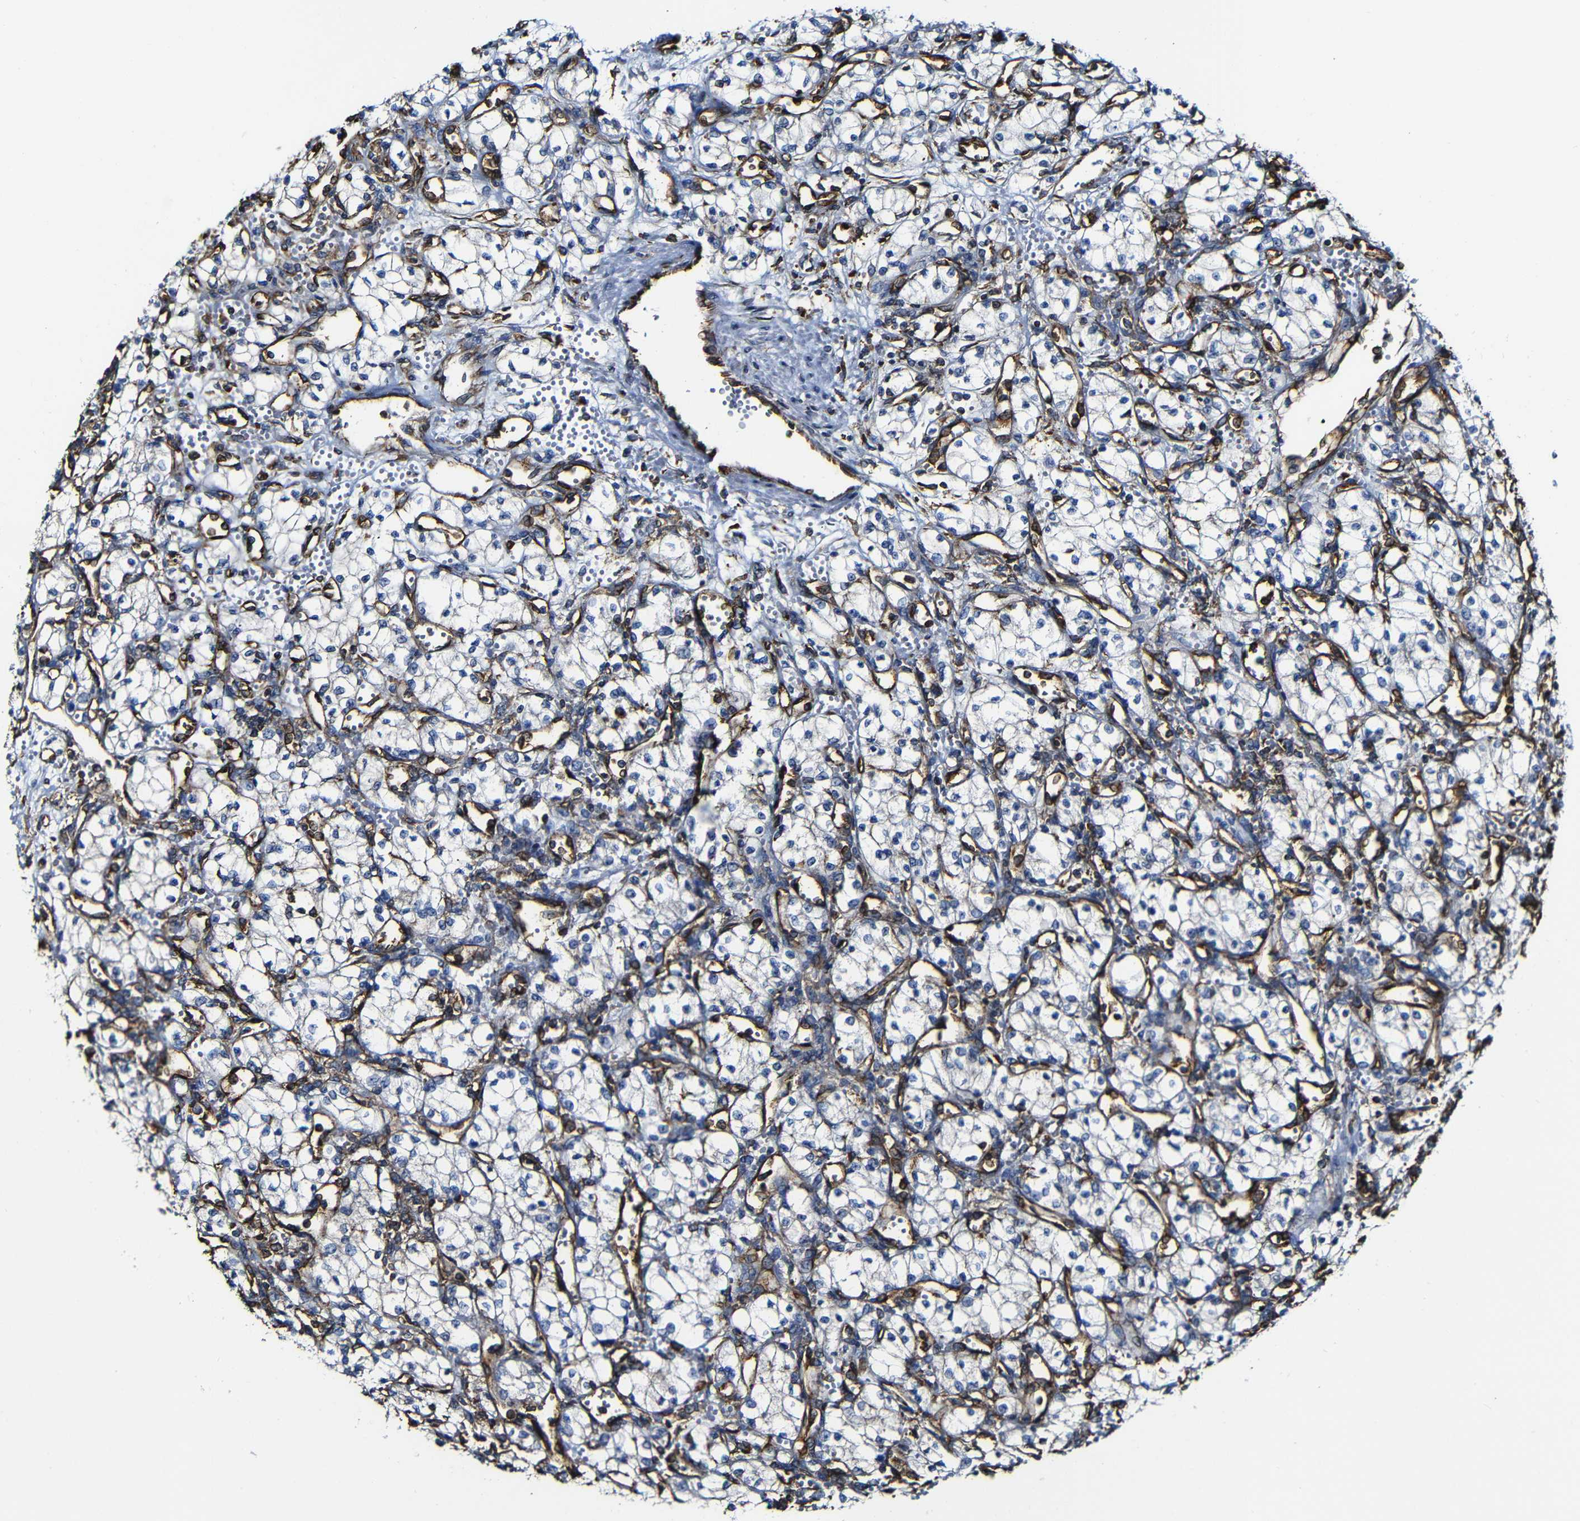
{"staining": {"intensity": "negative", "quantity": "none", "location": "none"}, "tissue": "renal cancer", "cell_type": "Tumor cells", "image_type": "cancer", "snomed": [{"axis": "morphology", "description": "Normal tissue, NOS"}, {"axis": "morphology", "description": "Adenocarcinoma, NOS"}, {"axis": "topography", "description": "Kidney"}], "caption": "The micrograph reveals no staining of tumor cells in renal cancer (adenocarcinoma).", "gene": "MSN", "patient": {"sex": "male", "age": 59}}